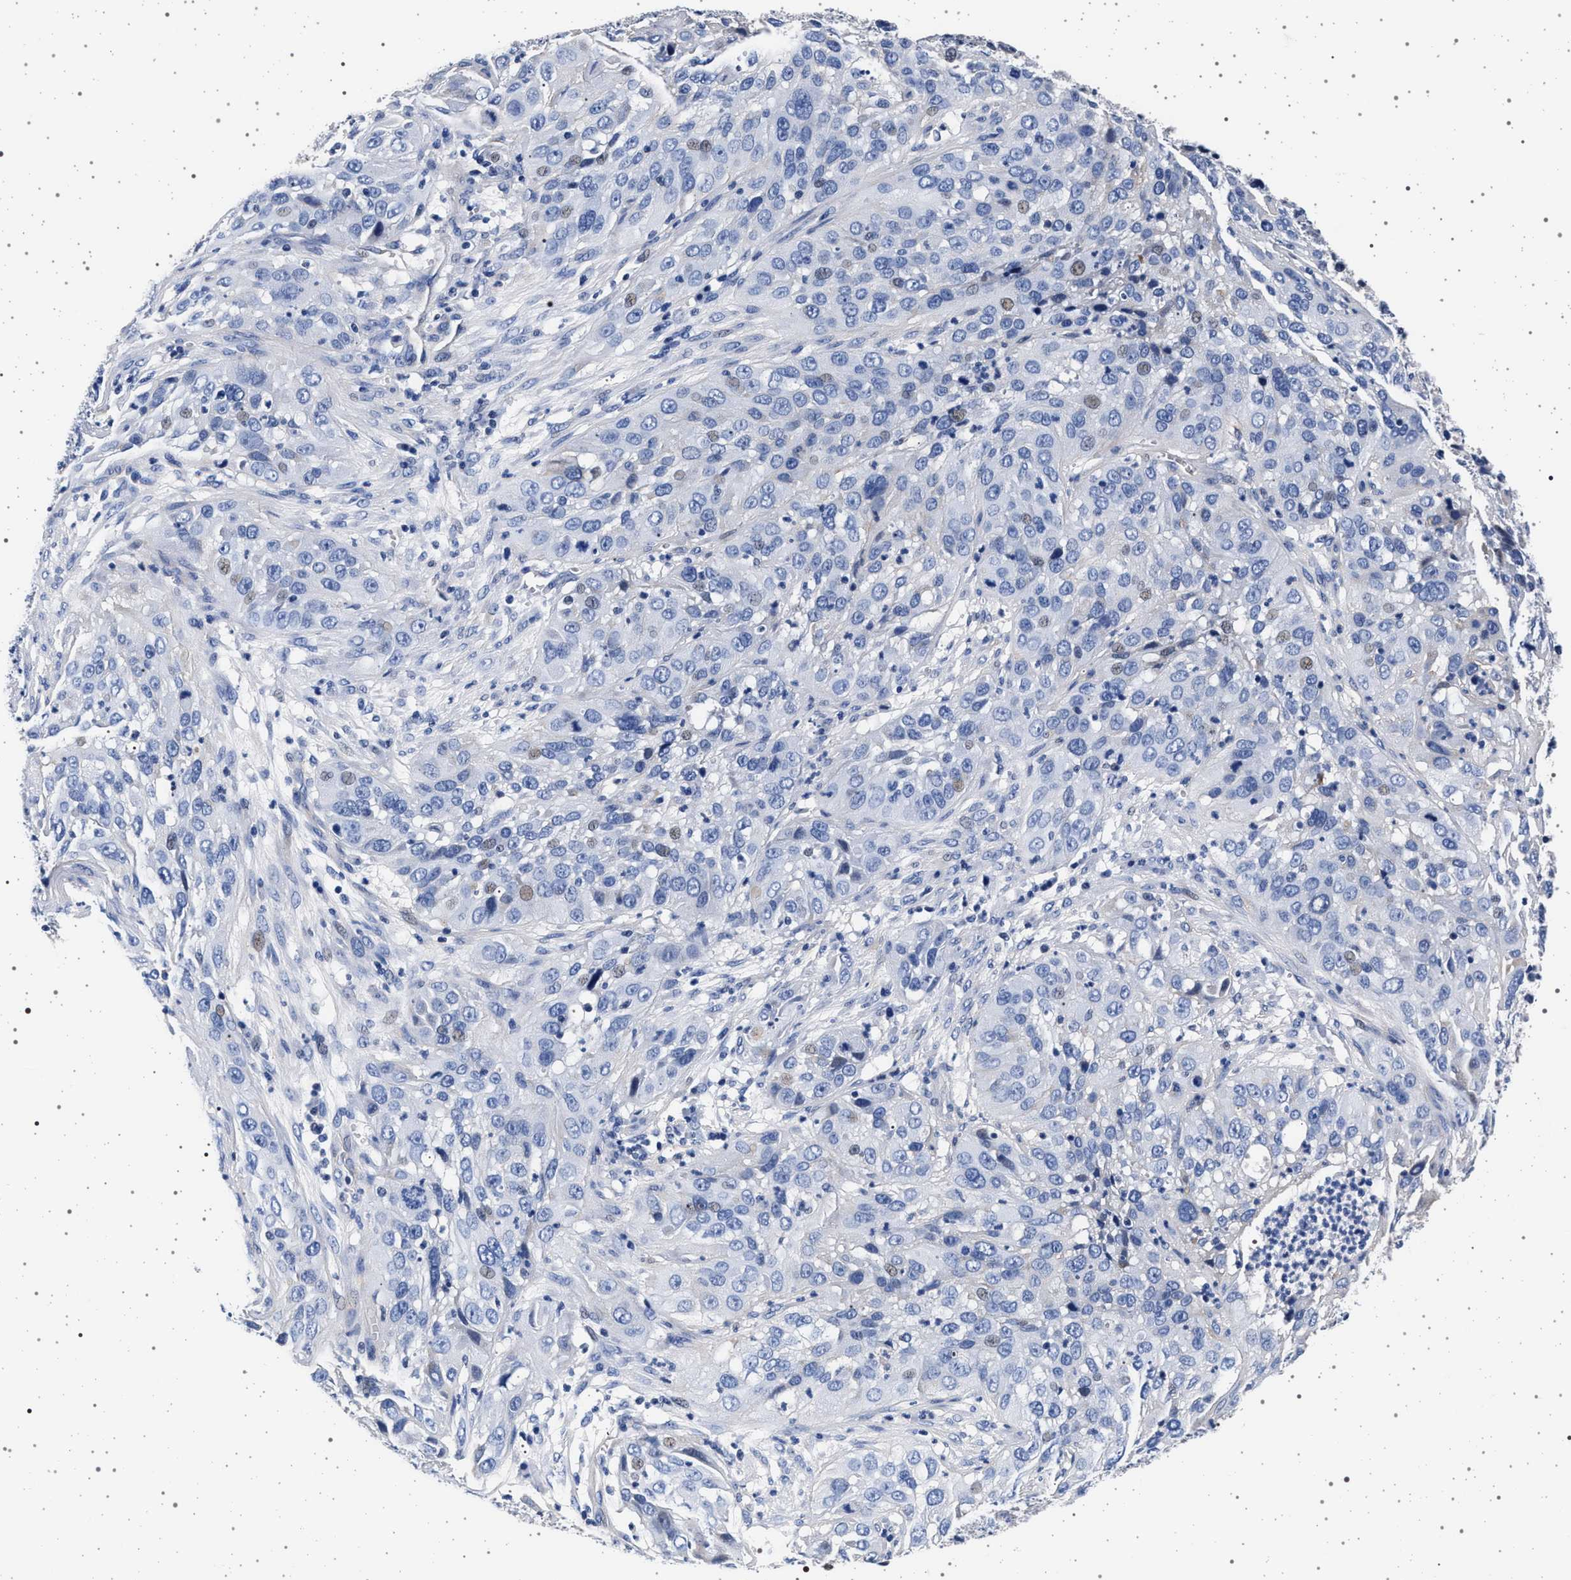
{"staining": {"intensity": "negative", "quantity": "none", "location": "none"}, "tissue": "cervical cancer", "cell_type": "Tumor cells", "image_type": "cancer", "snomed": [{"axis": "morphology", "description": "Squamous cell carcinoma, NOS"}, {"axis": "topography", "description": "Cervix"}], "caption": "A micrograph of human squamous cell carcinoma (cervical) is negative for staining in tumor cells.", "gene": "SLC9A1", "patient": {"sex": "female", "age": 32}}